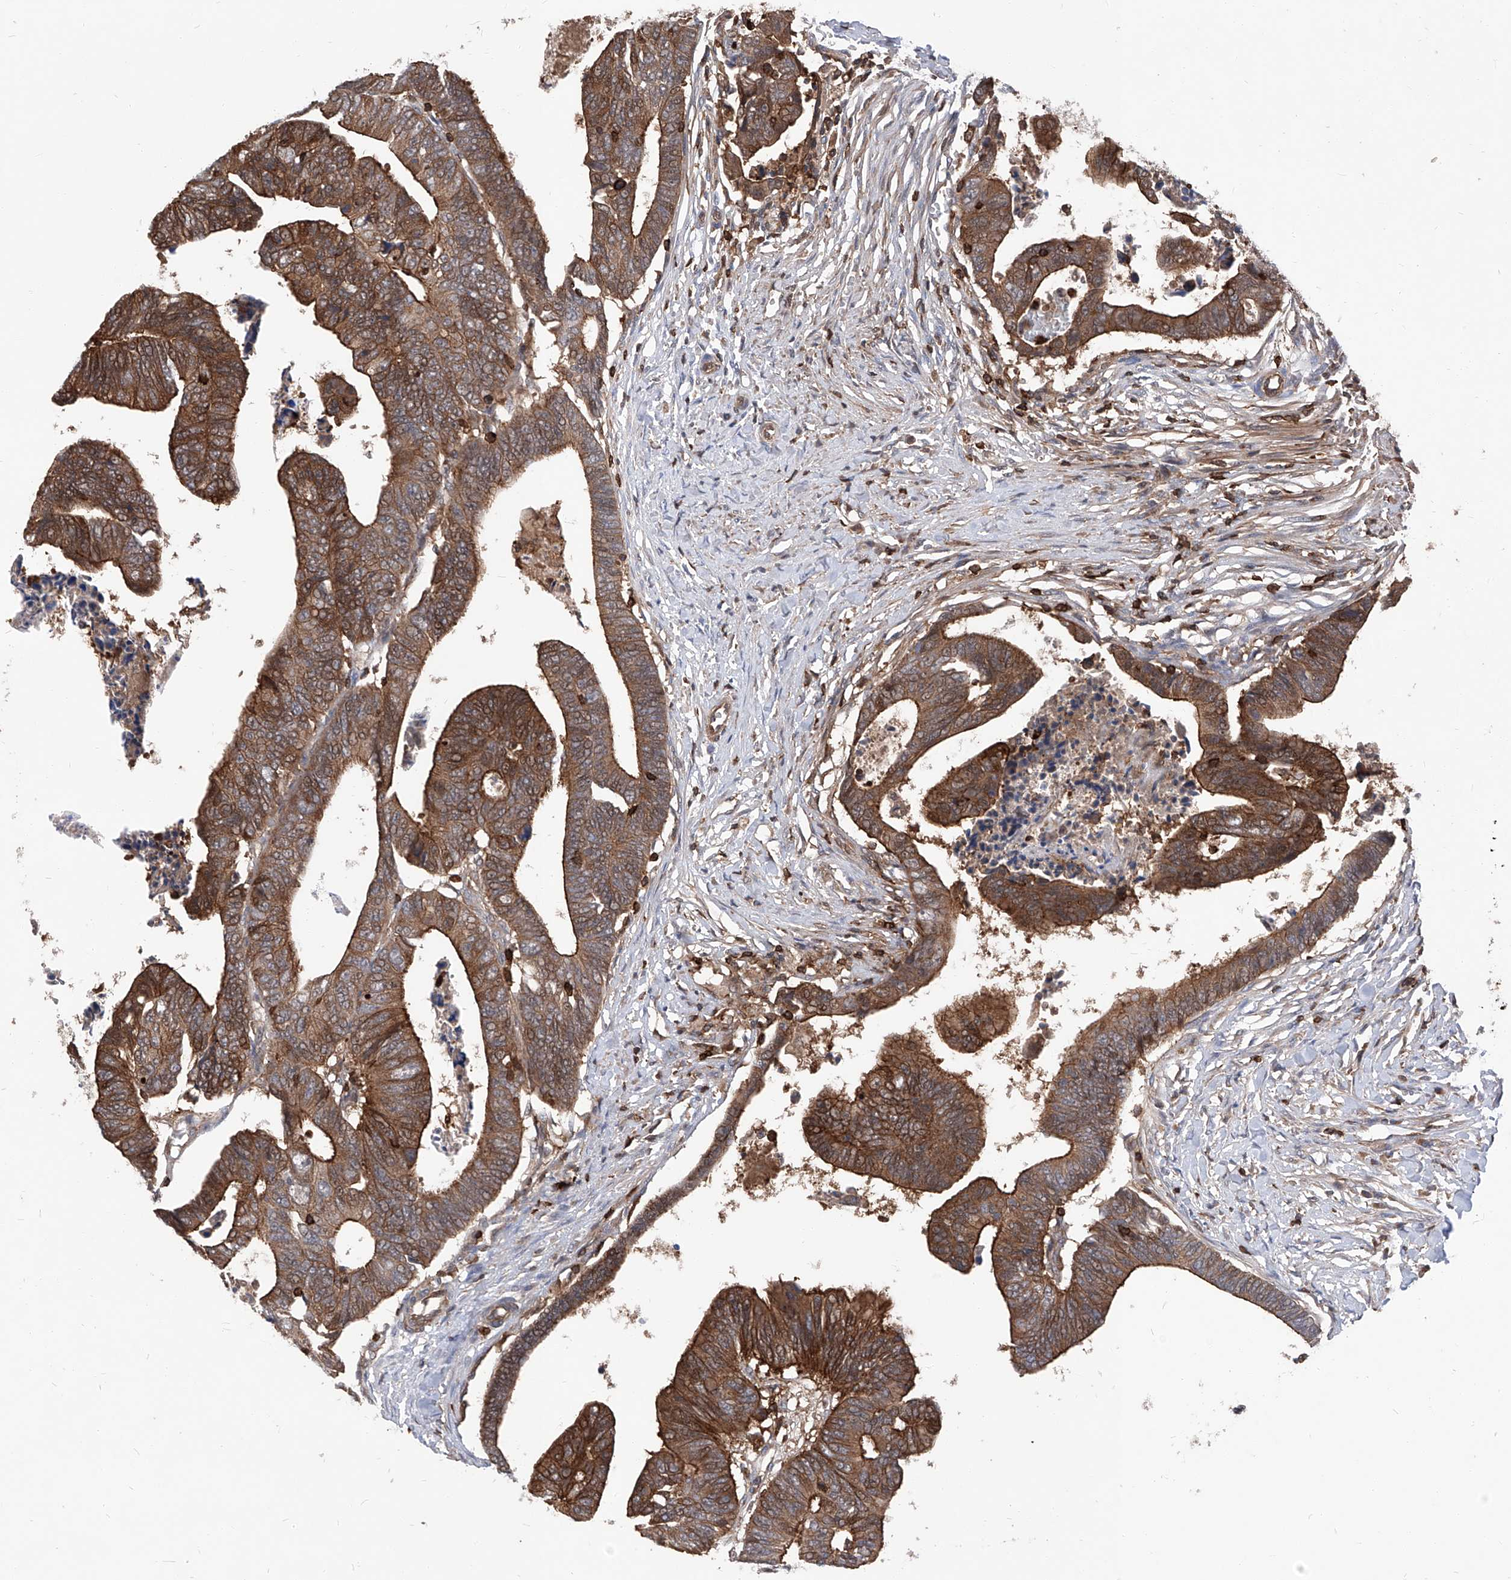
{"staining": {"intensity": "strong", "quantity": ">75%", "location": "cytoplasmic/membranous"}, "tissue": "colorectal cancer", "cell_type": "Tumor cells", "image_type": "cancer", "snomed": [{"axis": "morphology", "description": "Adenocarcinoma, NOS"}, {"axis": "topography", "description": "Rectum"}], "caption": "Immunohistochemistry of human colorectal cancer reveals high levels of strong cytoplasmic/membranous staining in approximately >75% of tumor cells.", "gene": "ABRACL", "patient": {"sex": "female", "age": 65}}